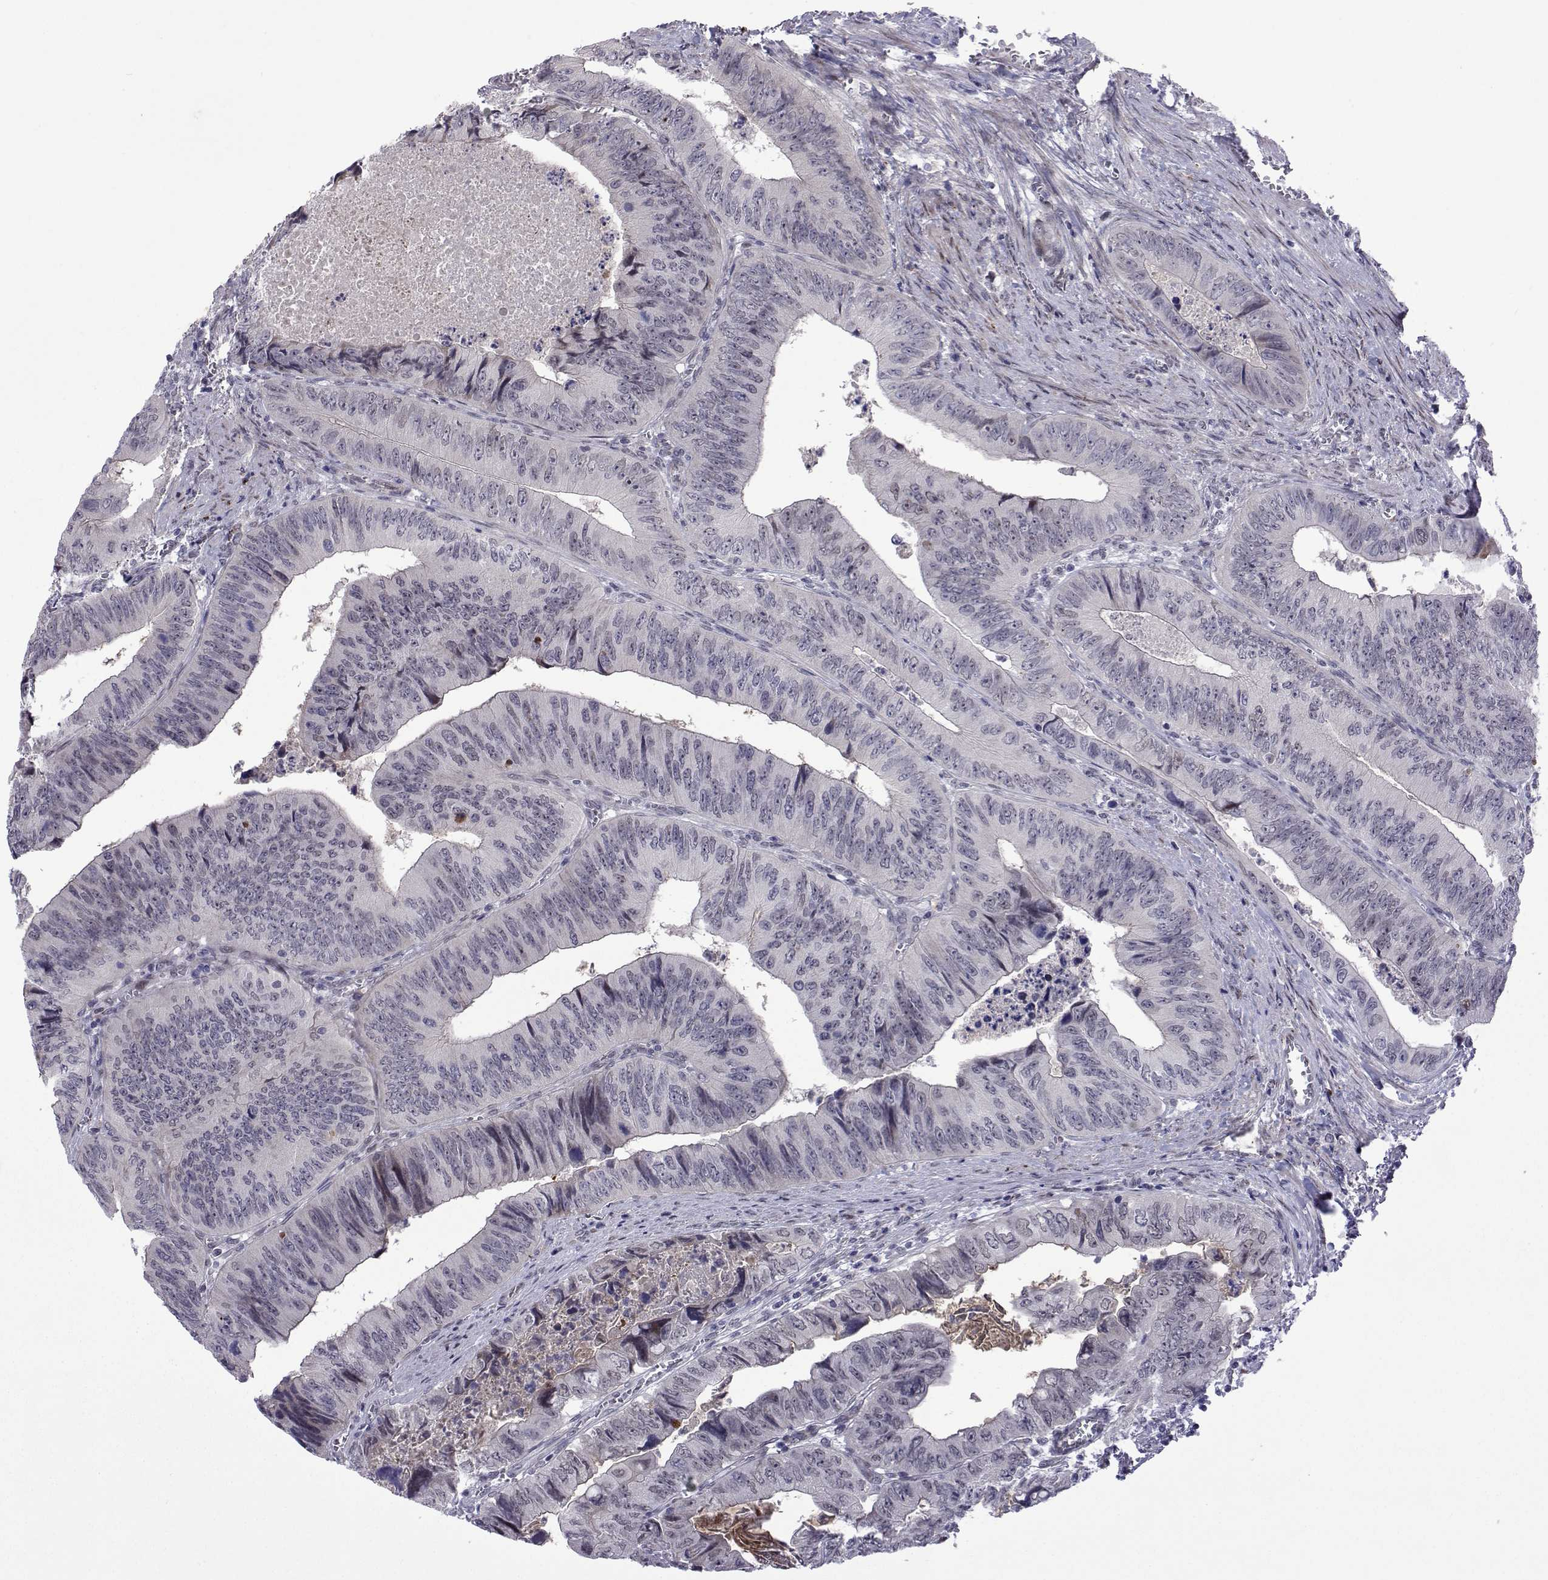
{"staining": {"intensity": "negative", "quantity": "none", "location": "none"}, "tissue": "colorectal cancer", "cell_type": "Tumor cells", "image_type": "cancer", "snomed": [{"axis": "morphology", "description": "Adenocarcinoma, NOS"}, {"axis": "topography", "description": "Colon"}], "caption": "This is an IHC image of colorectal cancer (adenocarcinoma). There is no expression in tumor cells.", "gene": "EFCAB3", "patient": {"sex": "female", "age": 84}}